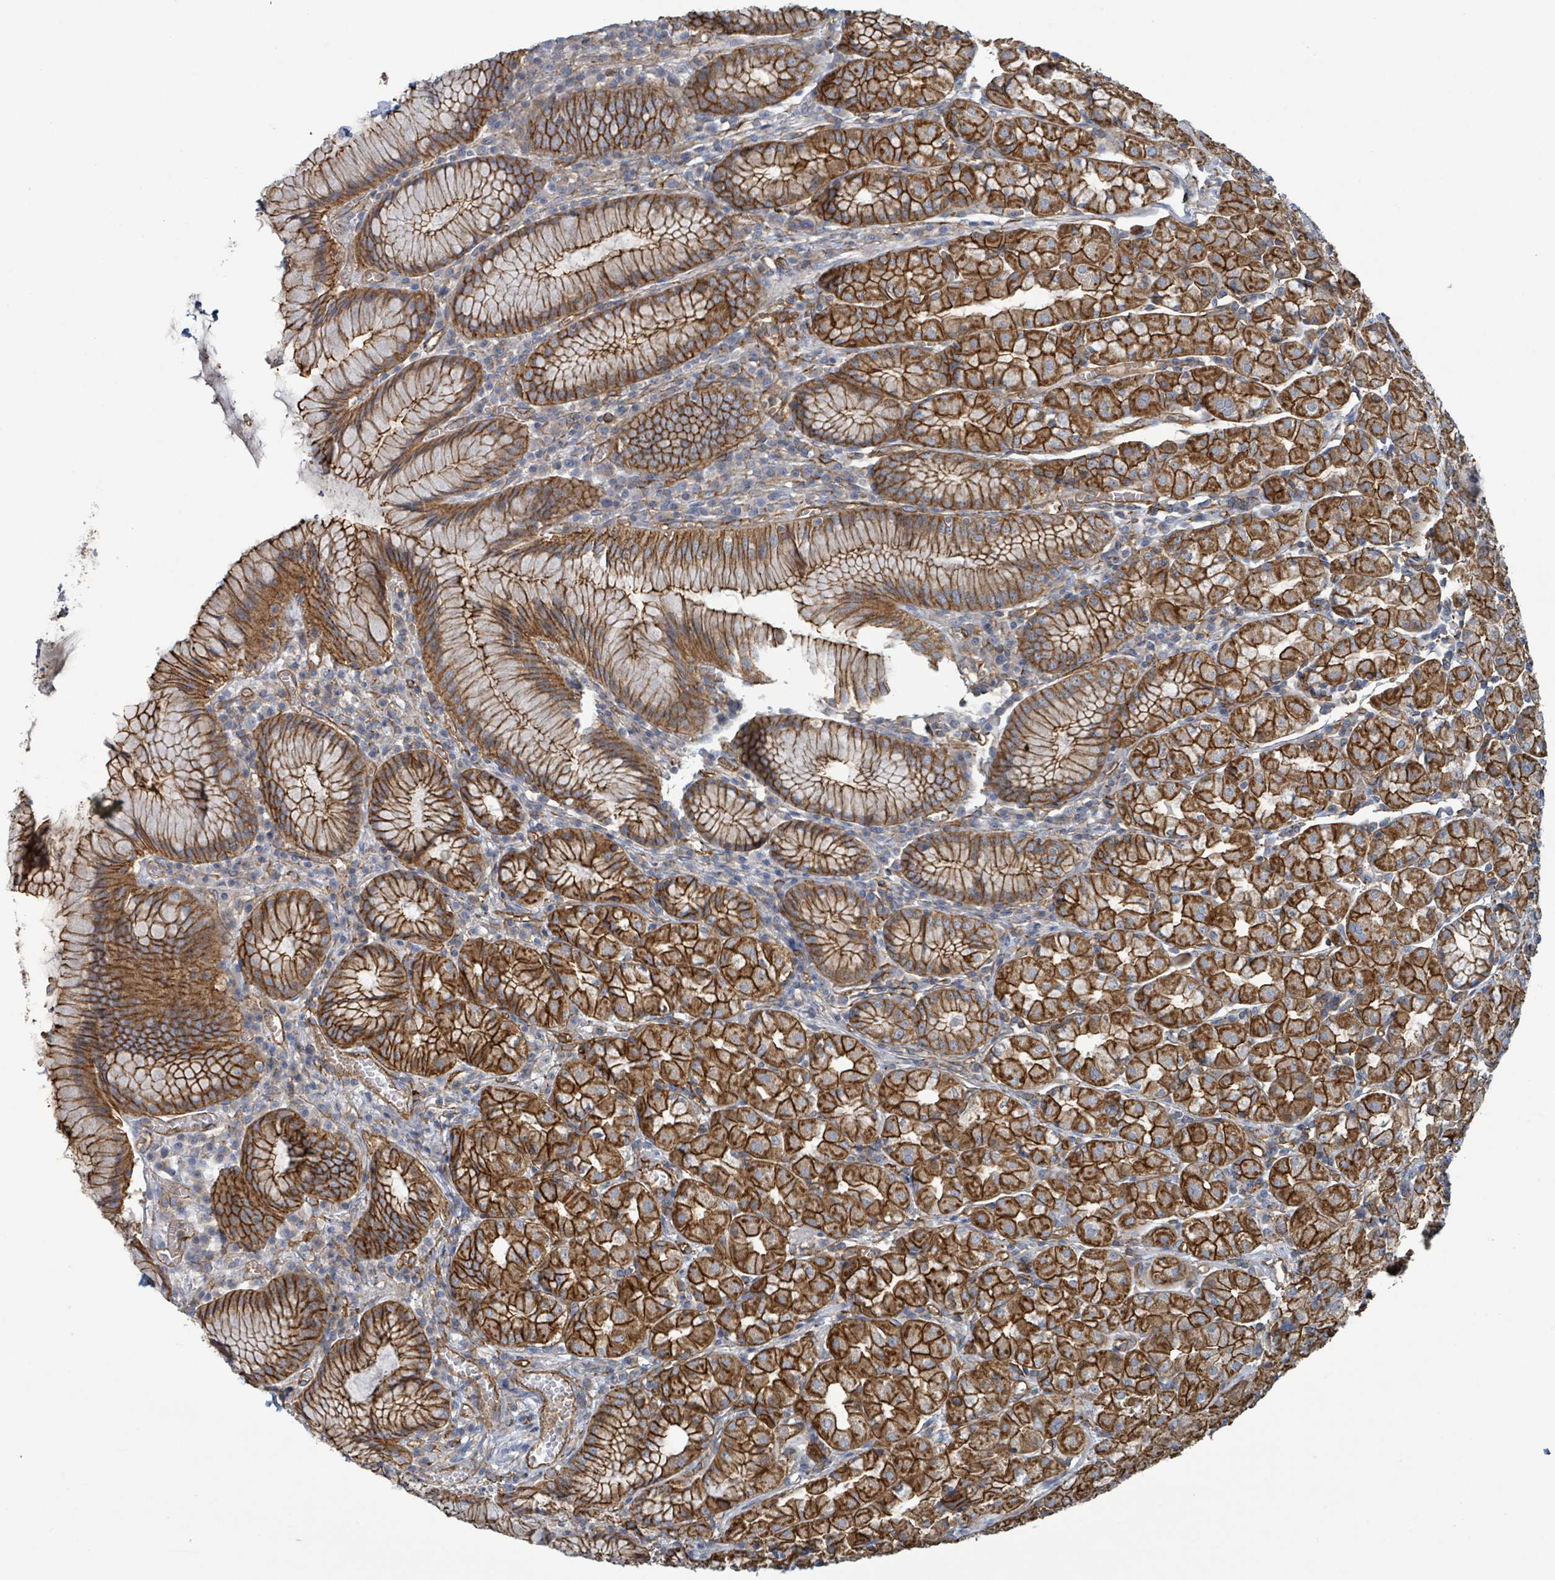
{"staining": {"intensity": "strong", "quantity": ">75%", "location": "cytoplasmic/membranous"}, "tissue": "stomach", "cell_type": "Glandular cells", "image_type": "normal", "snomed": [{"axis": "morphology", "description": "Normal tissue, NOS"}, {"axis": "topography", "description": "Stomach"}], "caption": "Glandular cells show strong cytoplasmic/membranous staining in approximately >75% of cells in benign stomach. The staining was performed using DAB (3,3'-diaminobenzidine) to visualize the protein expression in brown, while the nuclei were stained in blue with hematoxylin (Magnification: 20x).", "gene": "LDOC1", "patient": {"sex": "male", "age": 55}}